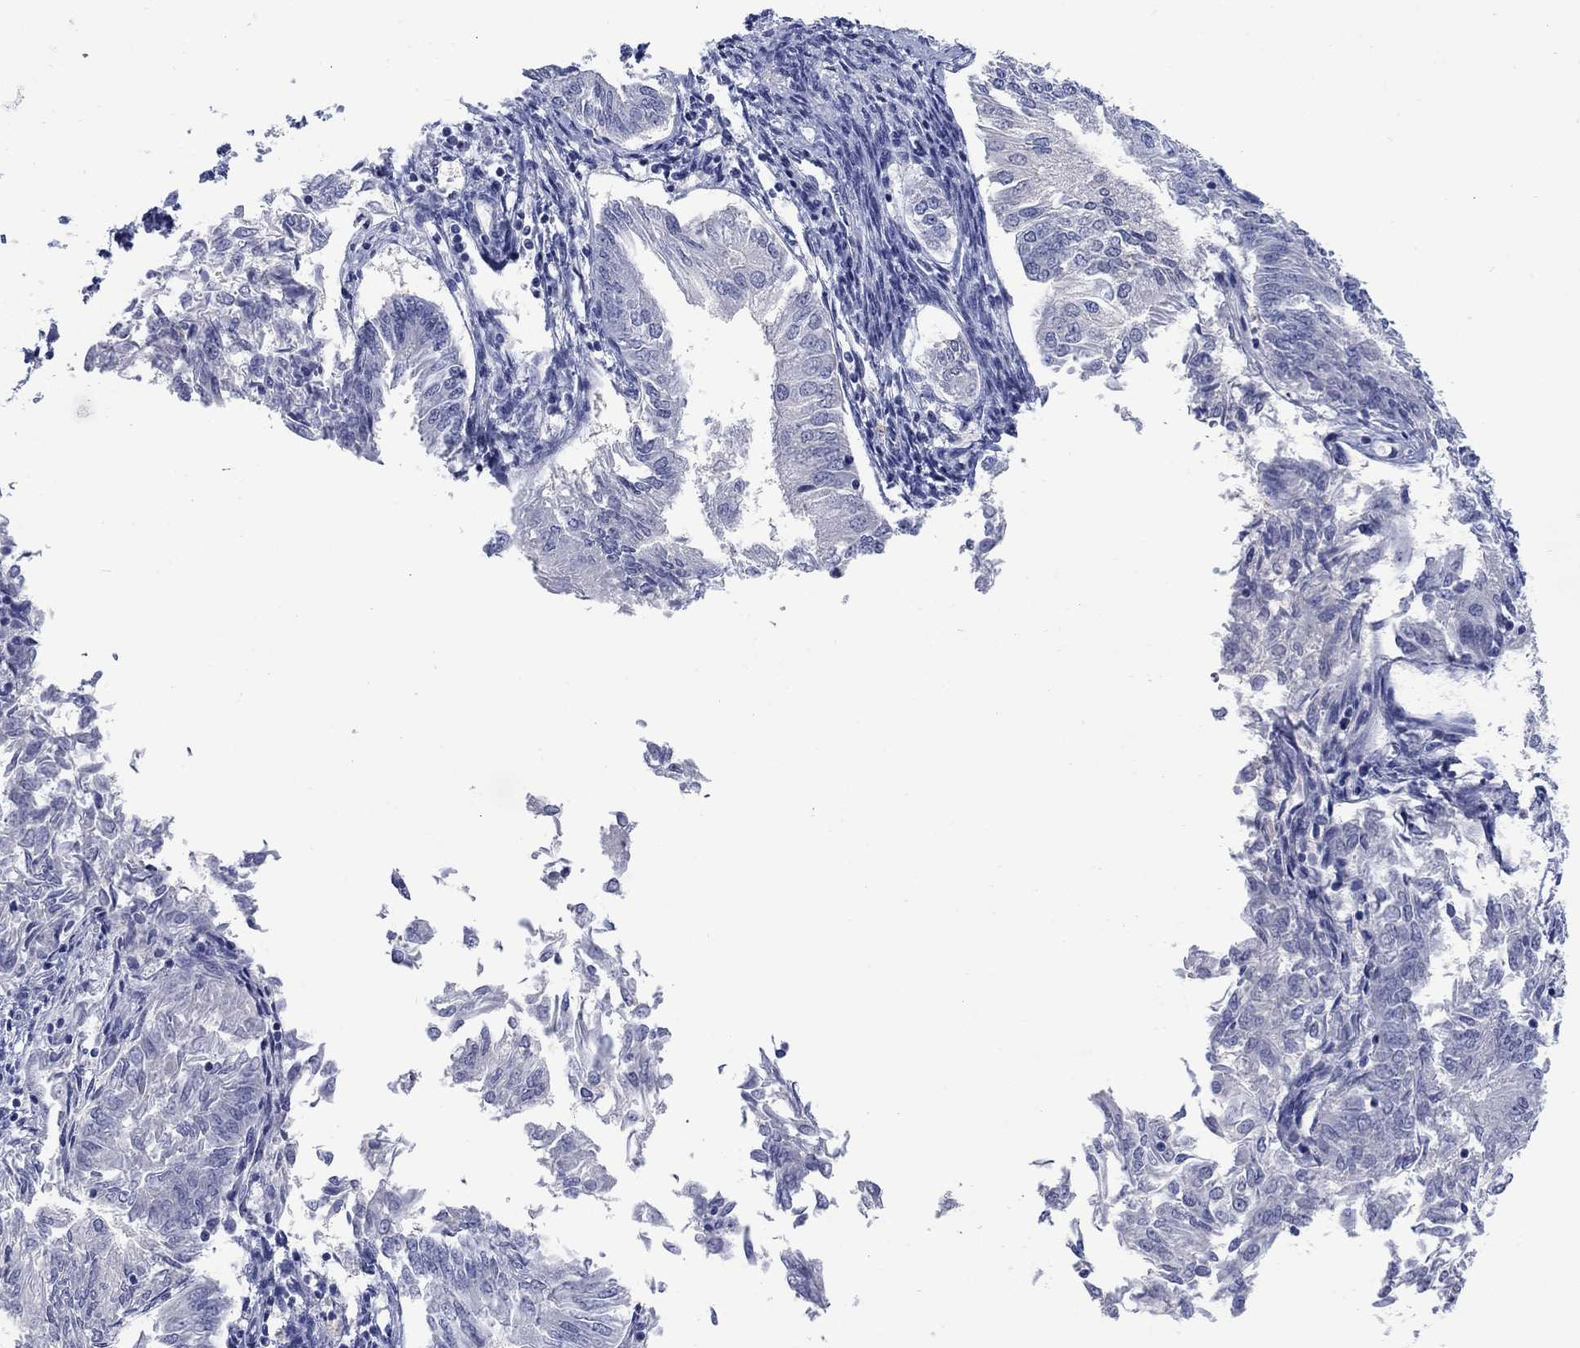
{"staining": {"intensity": "negative", "quantity": "none", "location": "none"}, "tissue": "endometrial cancer", "cell_type": "Tumor cells", "image_type": "cancer", "snomed": [{"axis": "morphology", "description": "Adenocarcinoma, NOS"}, {"axis": "topography", "description": "Endometrium"}], "caption": "Human adenocarcinoma (endometrial) stained for a protein using immunohistochemistry exhibits no staining in tumor cells.", "gene": "ATP6V1G2", "patient": {"sex": "female", "age": 58}}